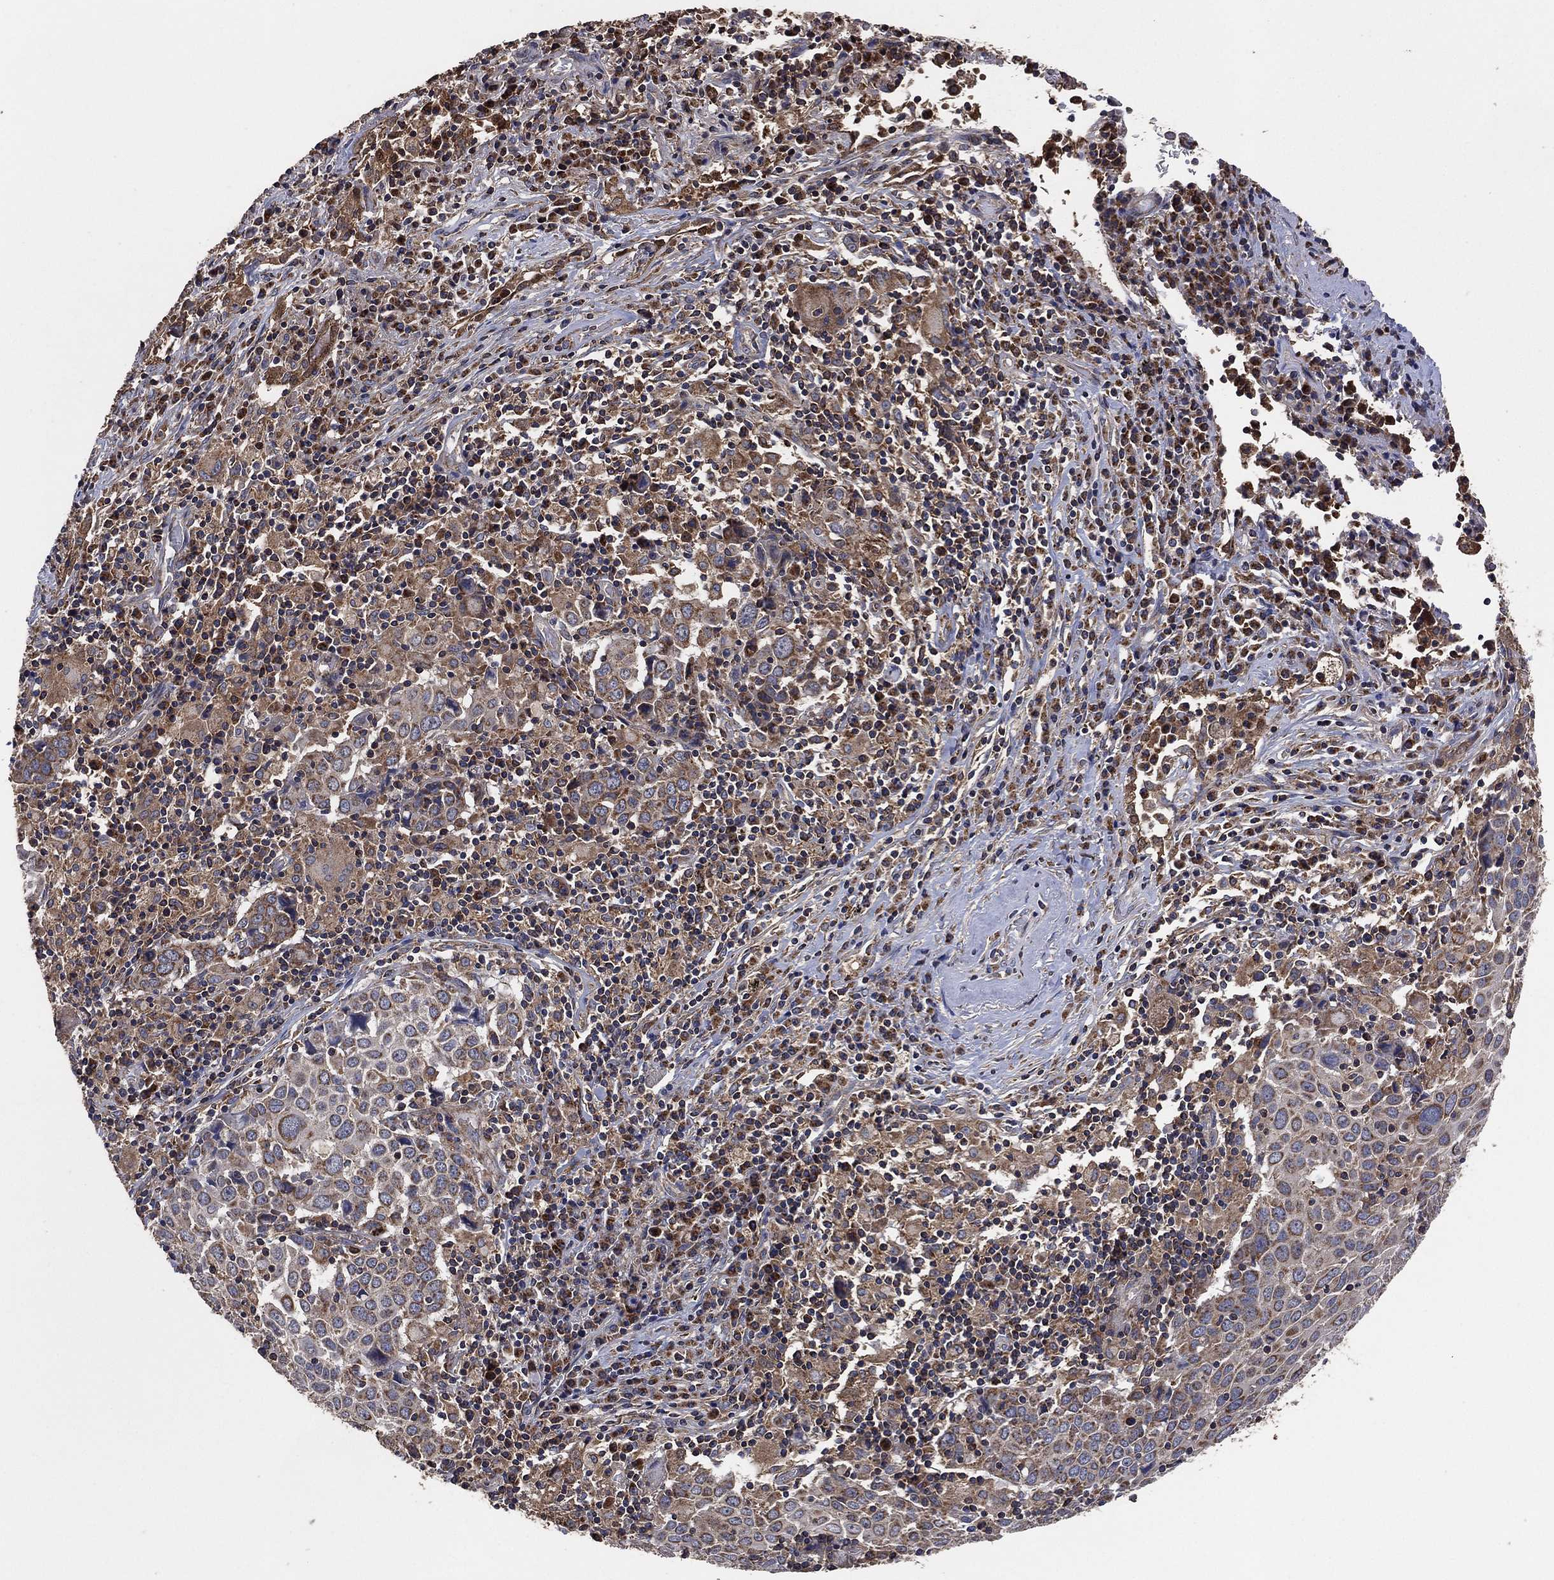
{"staining": {"intensity": "moderate", "quantity": "25%-75%", "location": "cytoplasmic/membranous"}, "tissue": "lung cancer", "cell_type": "Tumor cells", "image_type": "cancer", "snomed": [{"axis": "morphology", "description": "Squamous cell carcinoma, NOS"}, {"axis": "topography", "description": "Lung"}], "caption": "Immunohistochemical staining of human lung squamous cell carcinoma shows medium levels of moderate cytoplasmic/membranous staining in approximately 25%-75% of tumor cells. The staining is performed using DAB (3,3'-diaminobenzidine) brown chromogen to label protein expression. The nuclei are counter-stained blue using hematoxylin.", "gene": "LIMD1", "patient": {"sex": "male", "age": 57}}